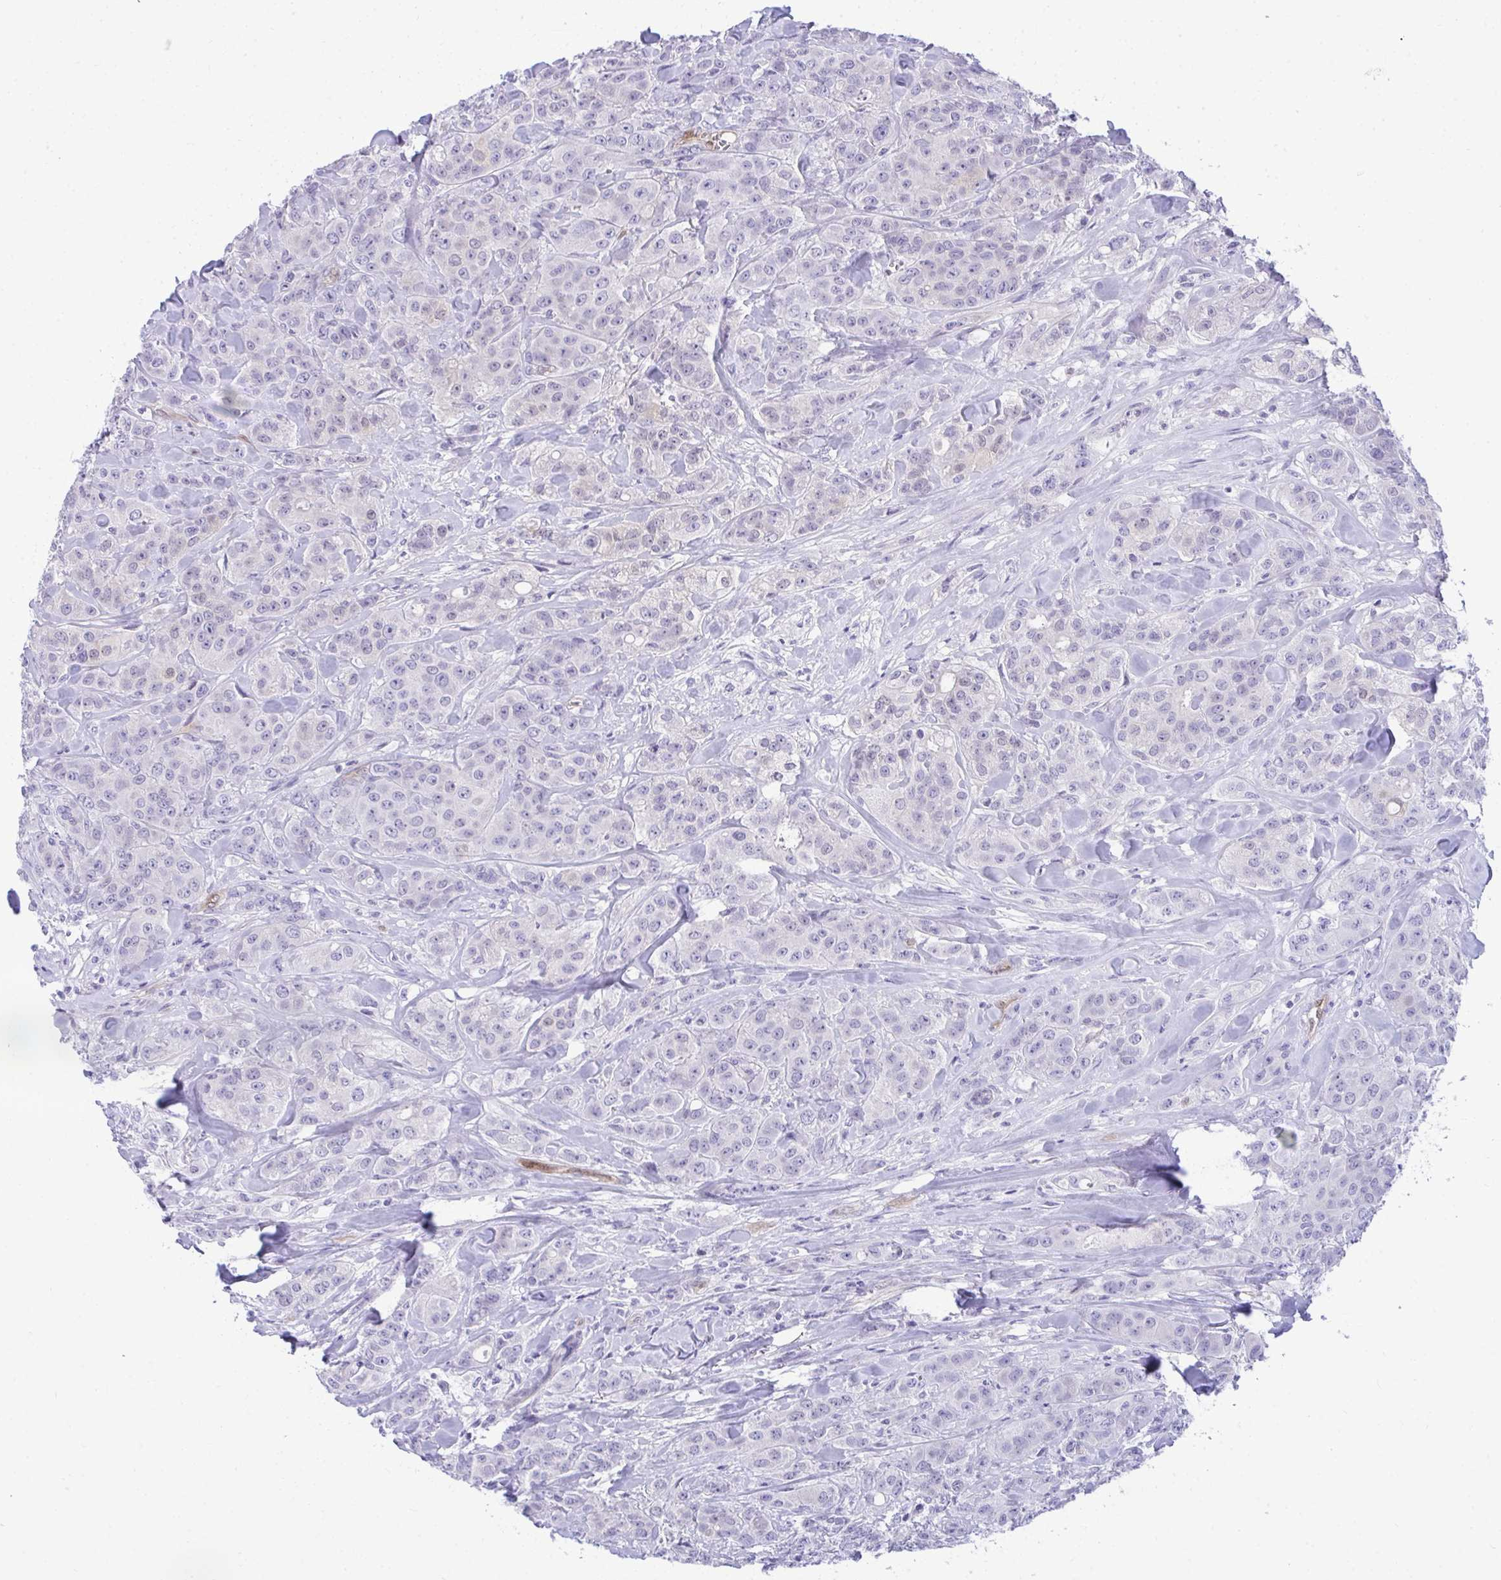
{"staining": {"intensity": "negative", "quantity": "none", "location": "none"}, "tissue": "breast cancer", "cell_type": "Tumor cells", "image_type": "cancer", "snomed": [{"axis": "morphology", "description": "Normal tissue, NOS"}, {"axis": "morphology", "description": "Duct carcinoma"}, {"axis": "topography", "description": "Breast"}], "caption": "High power microscopy micrograph of an IHC histopathology image of intraductal carcinoma (breast), revealing no significant expression in tumor cells. (IHC, brightfield microscopy, high magnification).", "gene": "PGM2L1", "patient": {"sex": "female", "age": 43}}